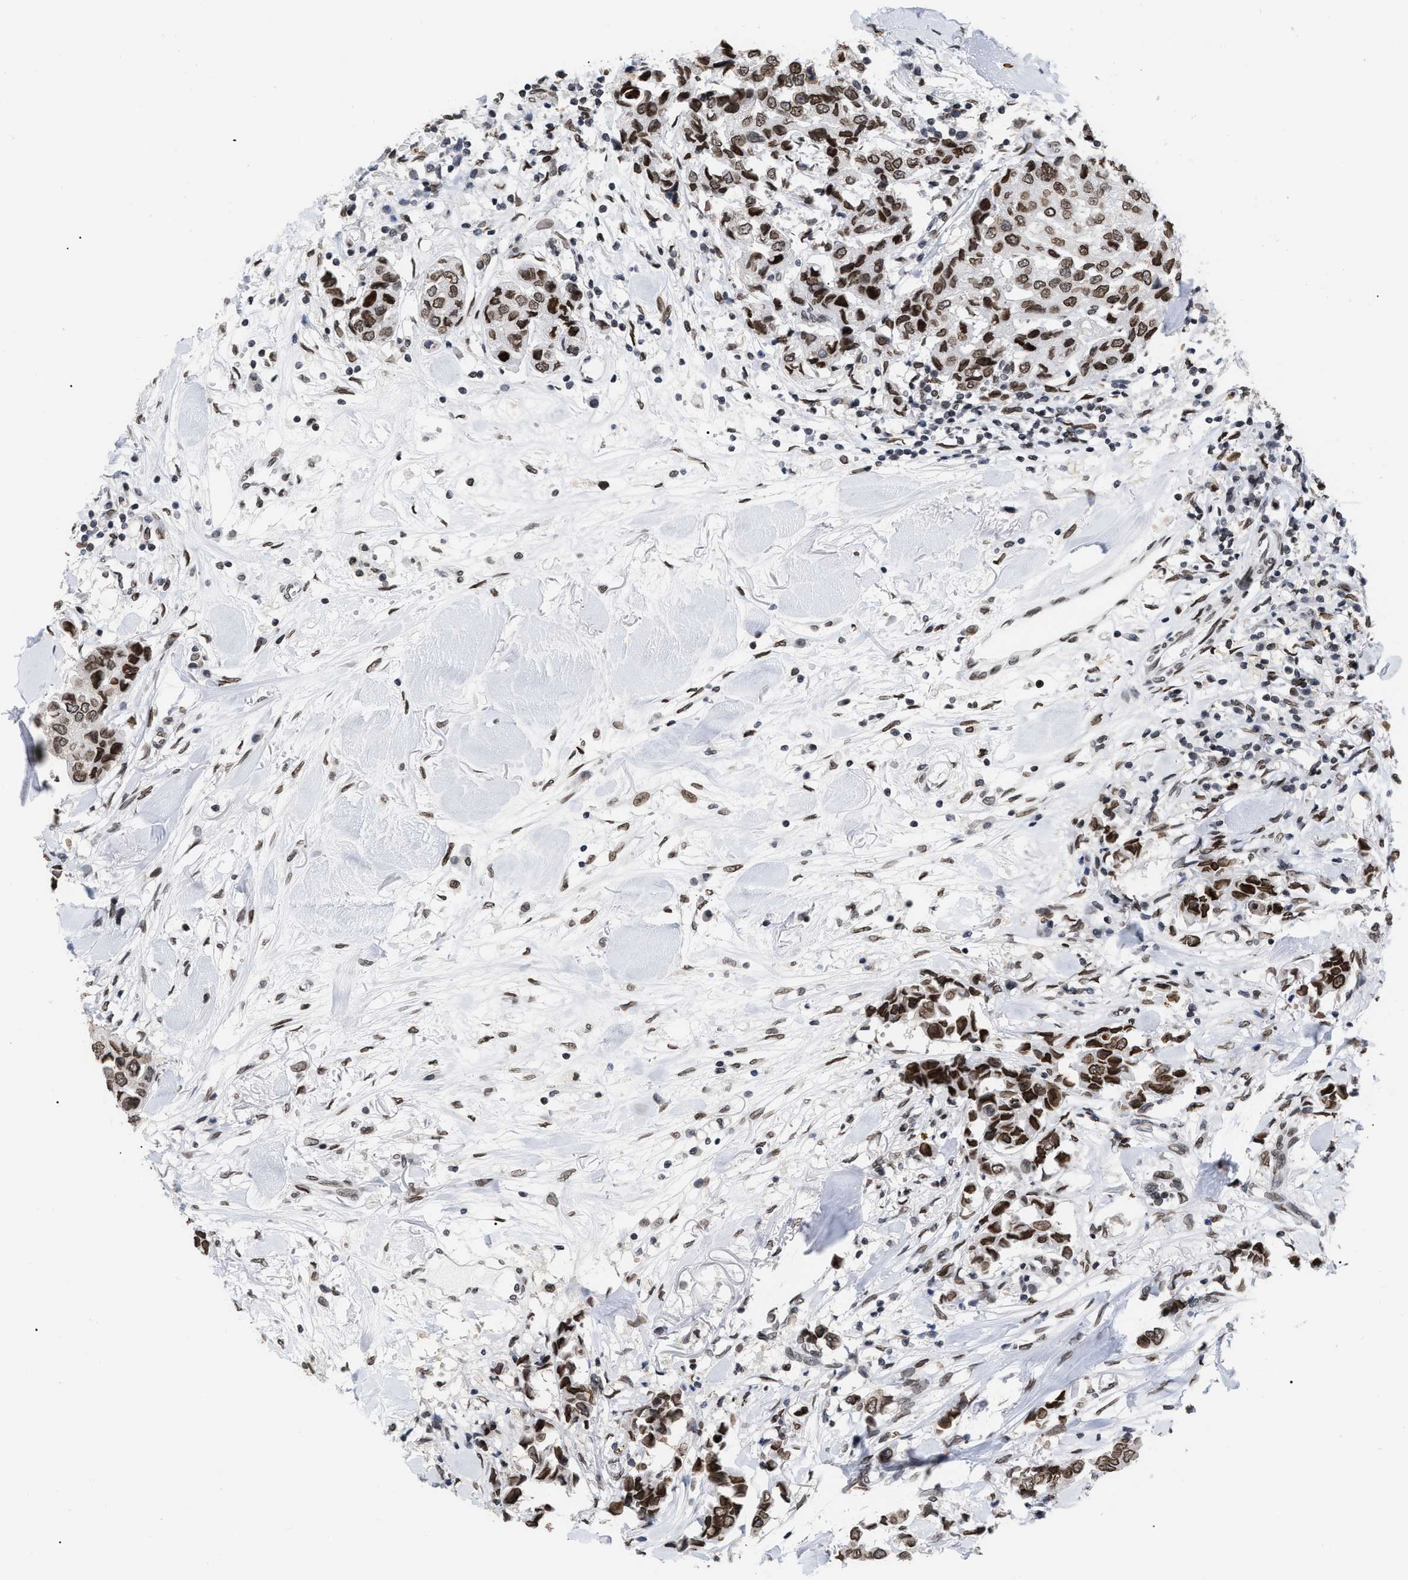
{"staining": {"intensity": "strong", "quantity": ">75%", "location": "cytoplasmic/membranous,nuclear"}, "tissue": "breast cancer", "cell_type": "Tumor cells", "image_type": "cancer", "snomed": [{"axis": "morphology", "description": "Duct carcinoma"}, {"axis": "topography", "description": "Breast"}], "caption": "Human breast cancer stained for a protein (brown) demonstrates strong cytoplasmic/membranous and nuclear positive expression in approximately >75% of tumor cells.", "gene": "TPR", "patient": {"sex": "female", "age": 80}}